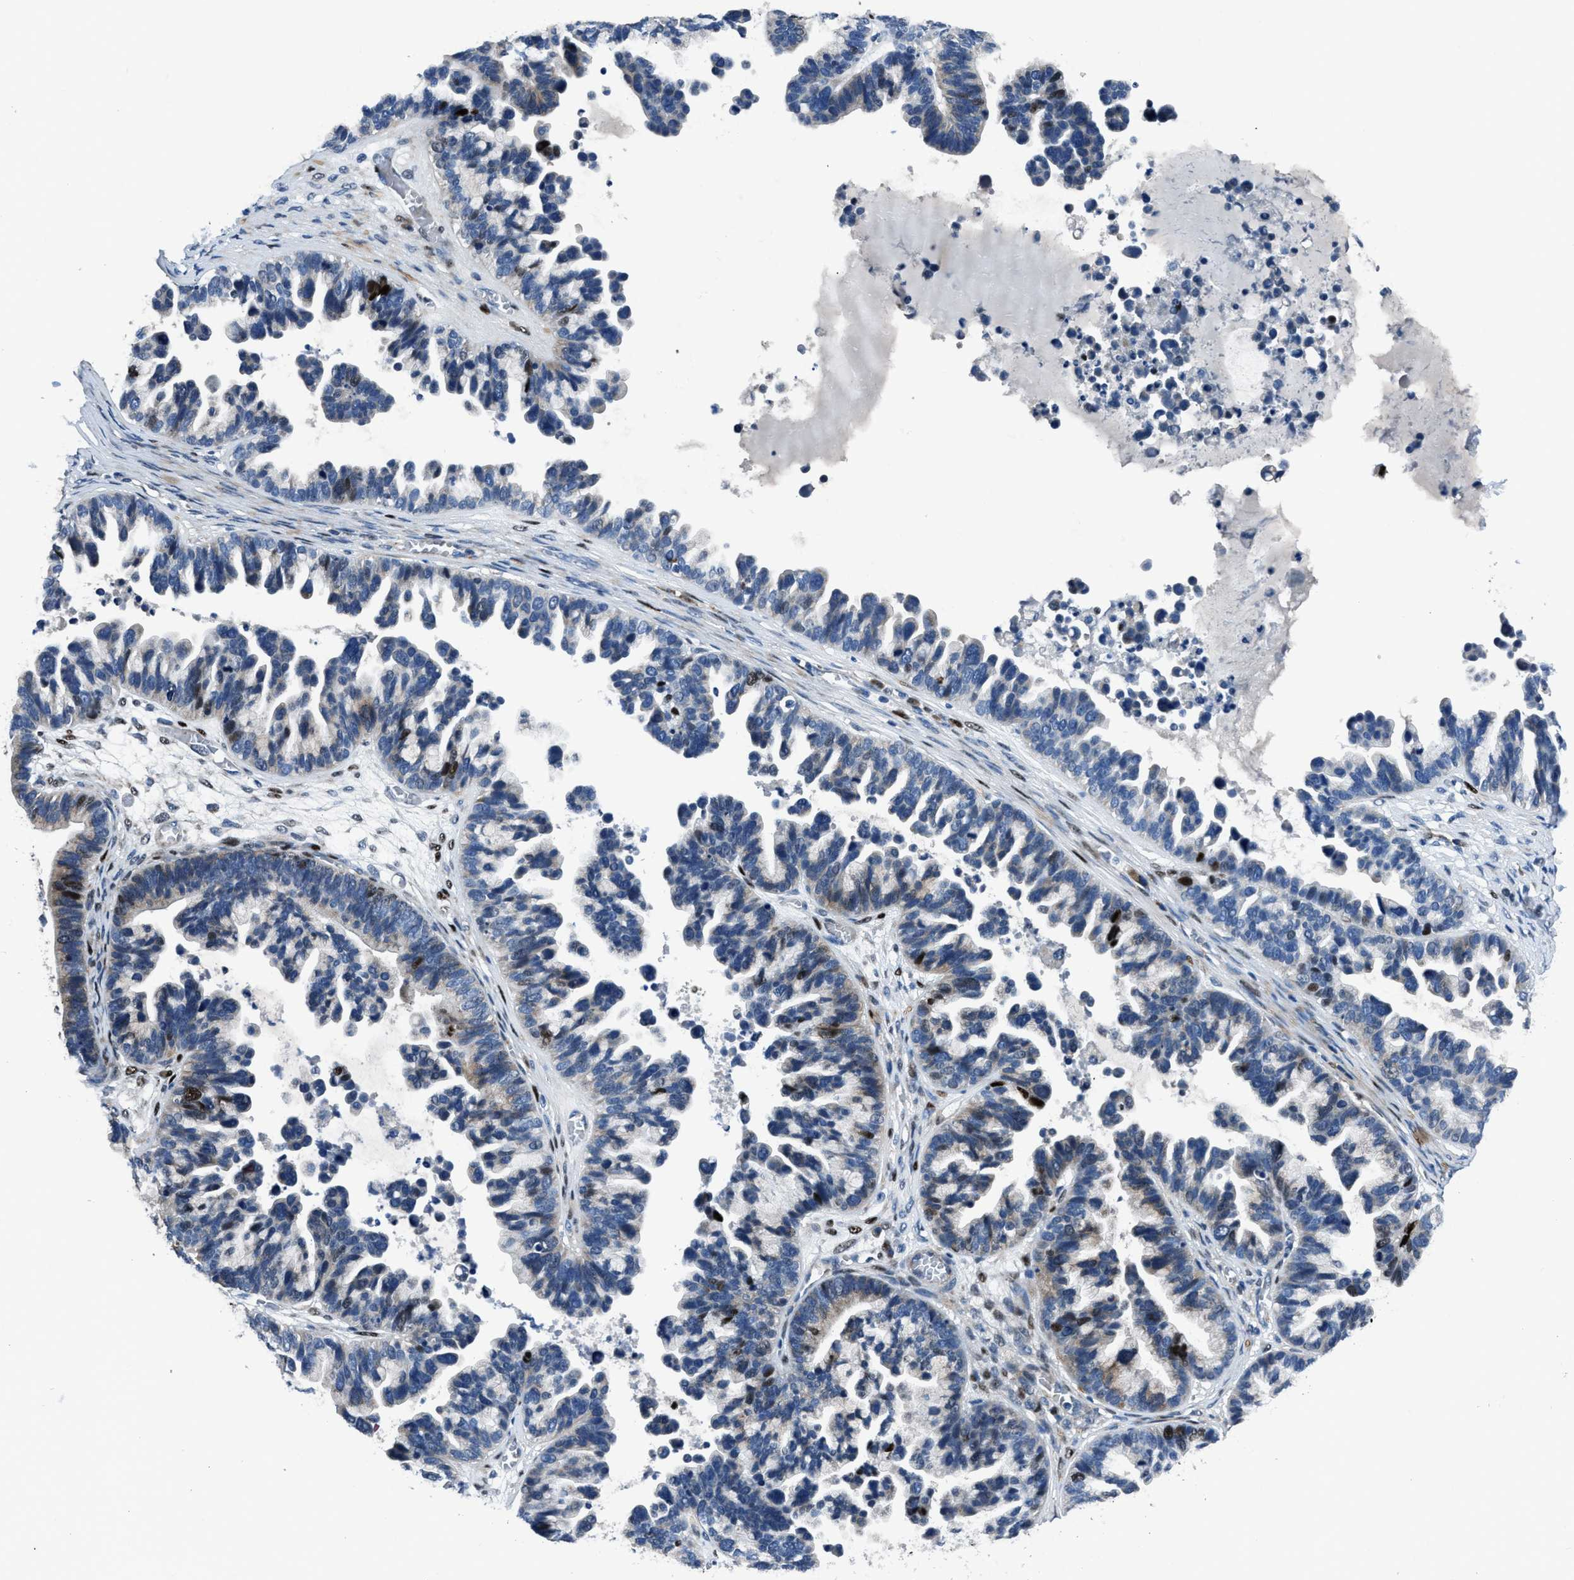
{"staining": {"intensity": "moderate", "quantity": "<25%", "location": "nuclear"}, "tissue": "ovarian cancer", "cell_type": "Tumor cells", "image_type": "cancer", "snomed": [{"axis": "morphology", "description": "Cystadenocarcinoma, serous, NOS"}, {"axis": "topography", "description": "Ovary"}], "caption": "Immunohistochemical staining of human ovarian cancer displays moderate nuclear protein positivity in about <25% of tumor cells.", "gene": "EGR1", "patient": {"sex": "female", "age": 56}}